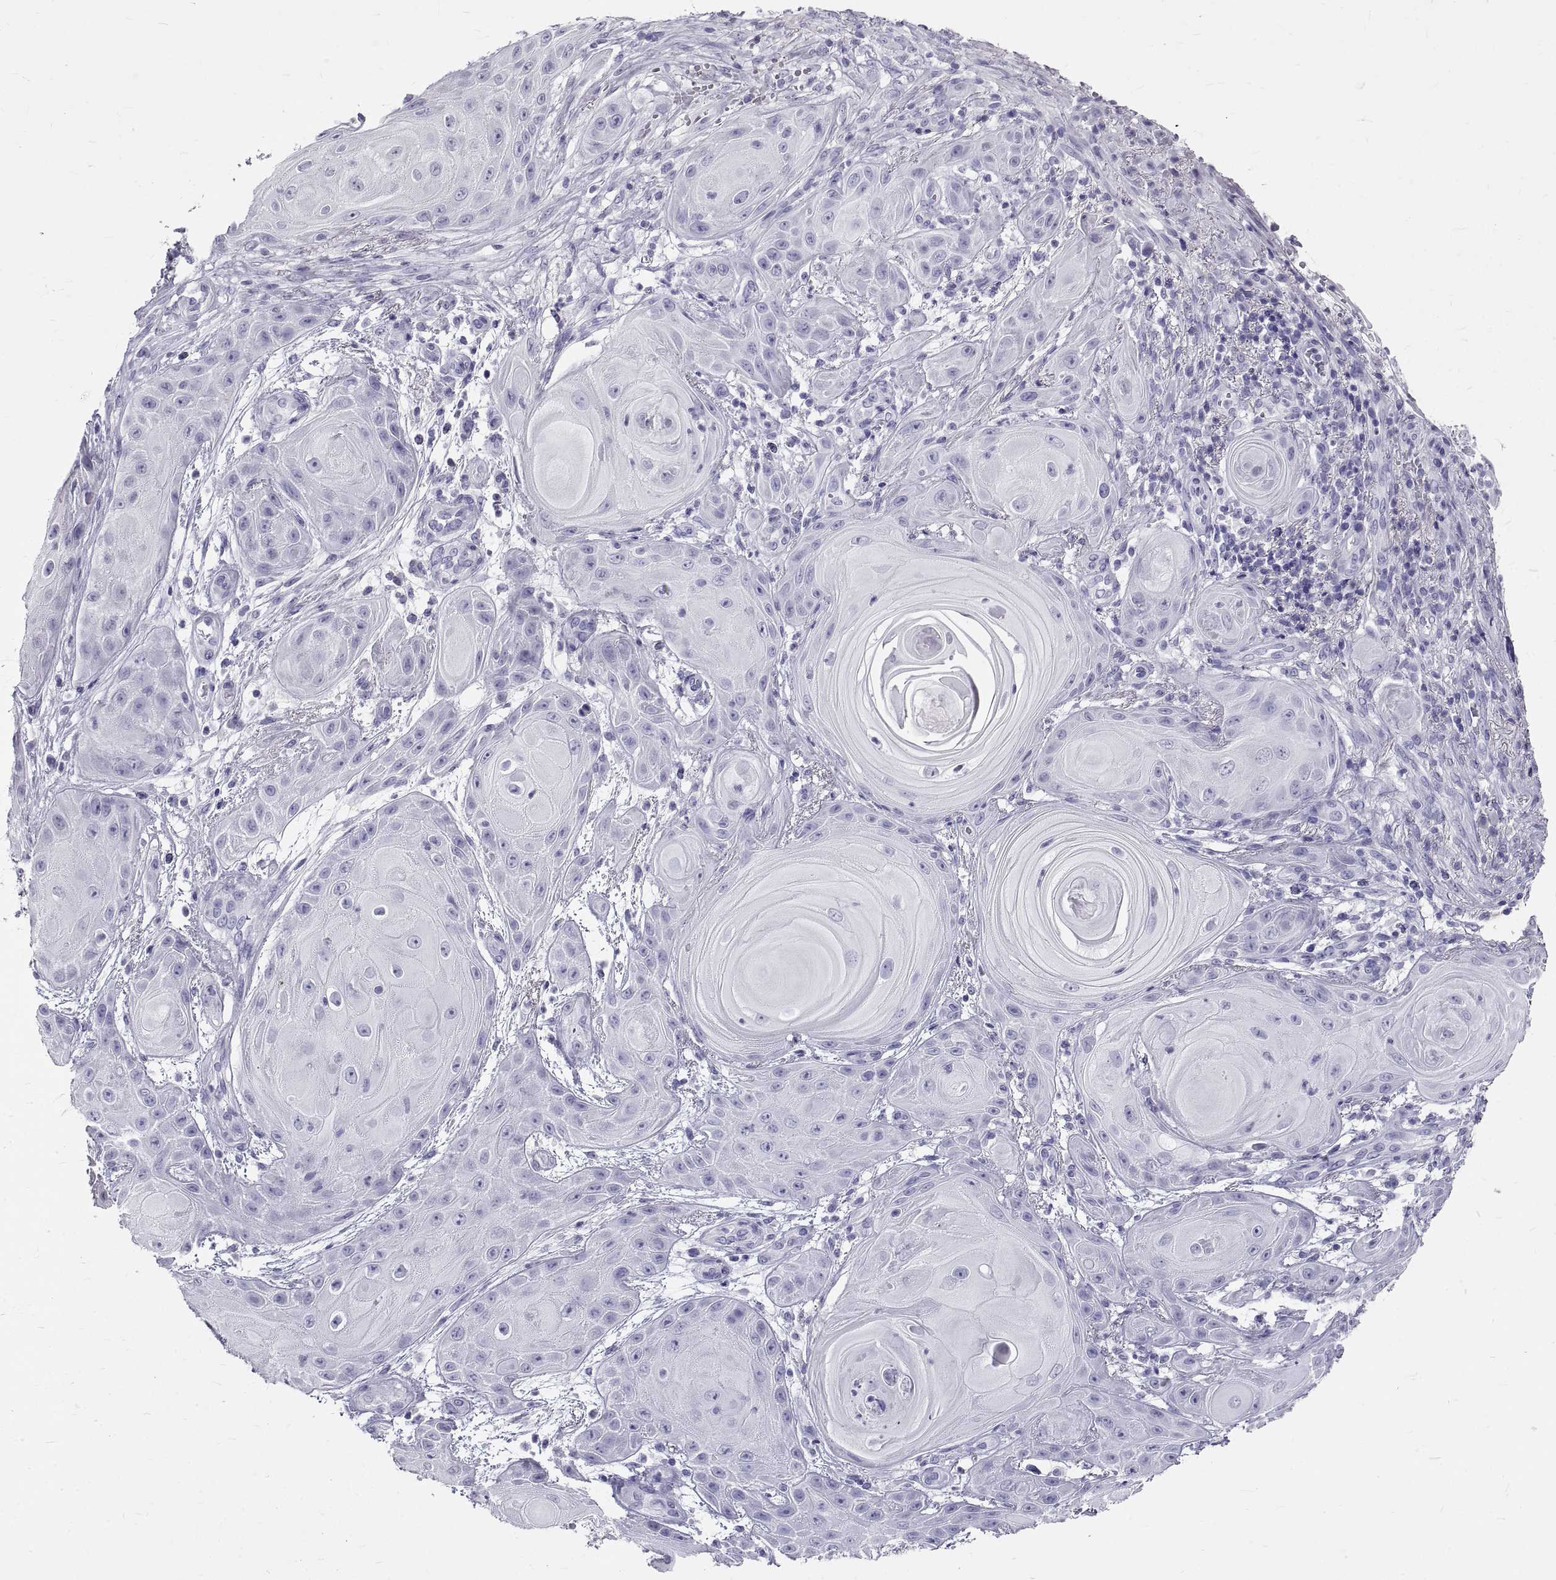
{"staining": {"intensity": "negative", "quantity": "none", "location": "none"}, "tissue": "skin cancer", "cell_type": "Tumor cells", "image_type": "cancer", "snomed": [{"axis": "morphology", "description": "Squamous cell carcinoma, NOS"}, {"axis": "topography", "description": "Skin"}], "caption": "IHC photomicrograph of neoplastic tissue: skin squamous cell carcinoma stained with DAB displays no significant protein staining in tumor cells.", "gene": "GNG12", "patient": {"sex": "male", "age": 62}}